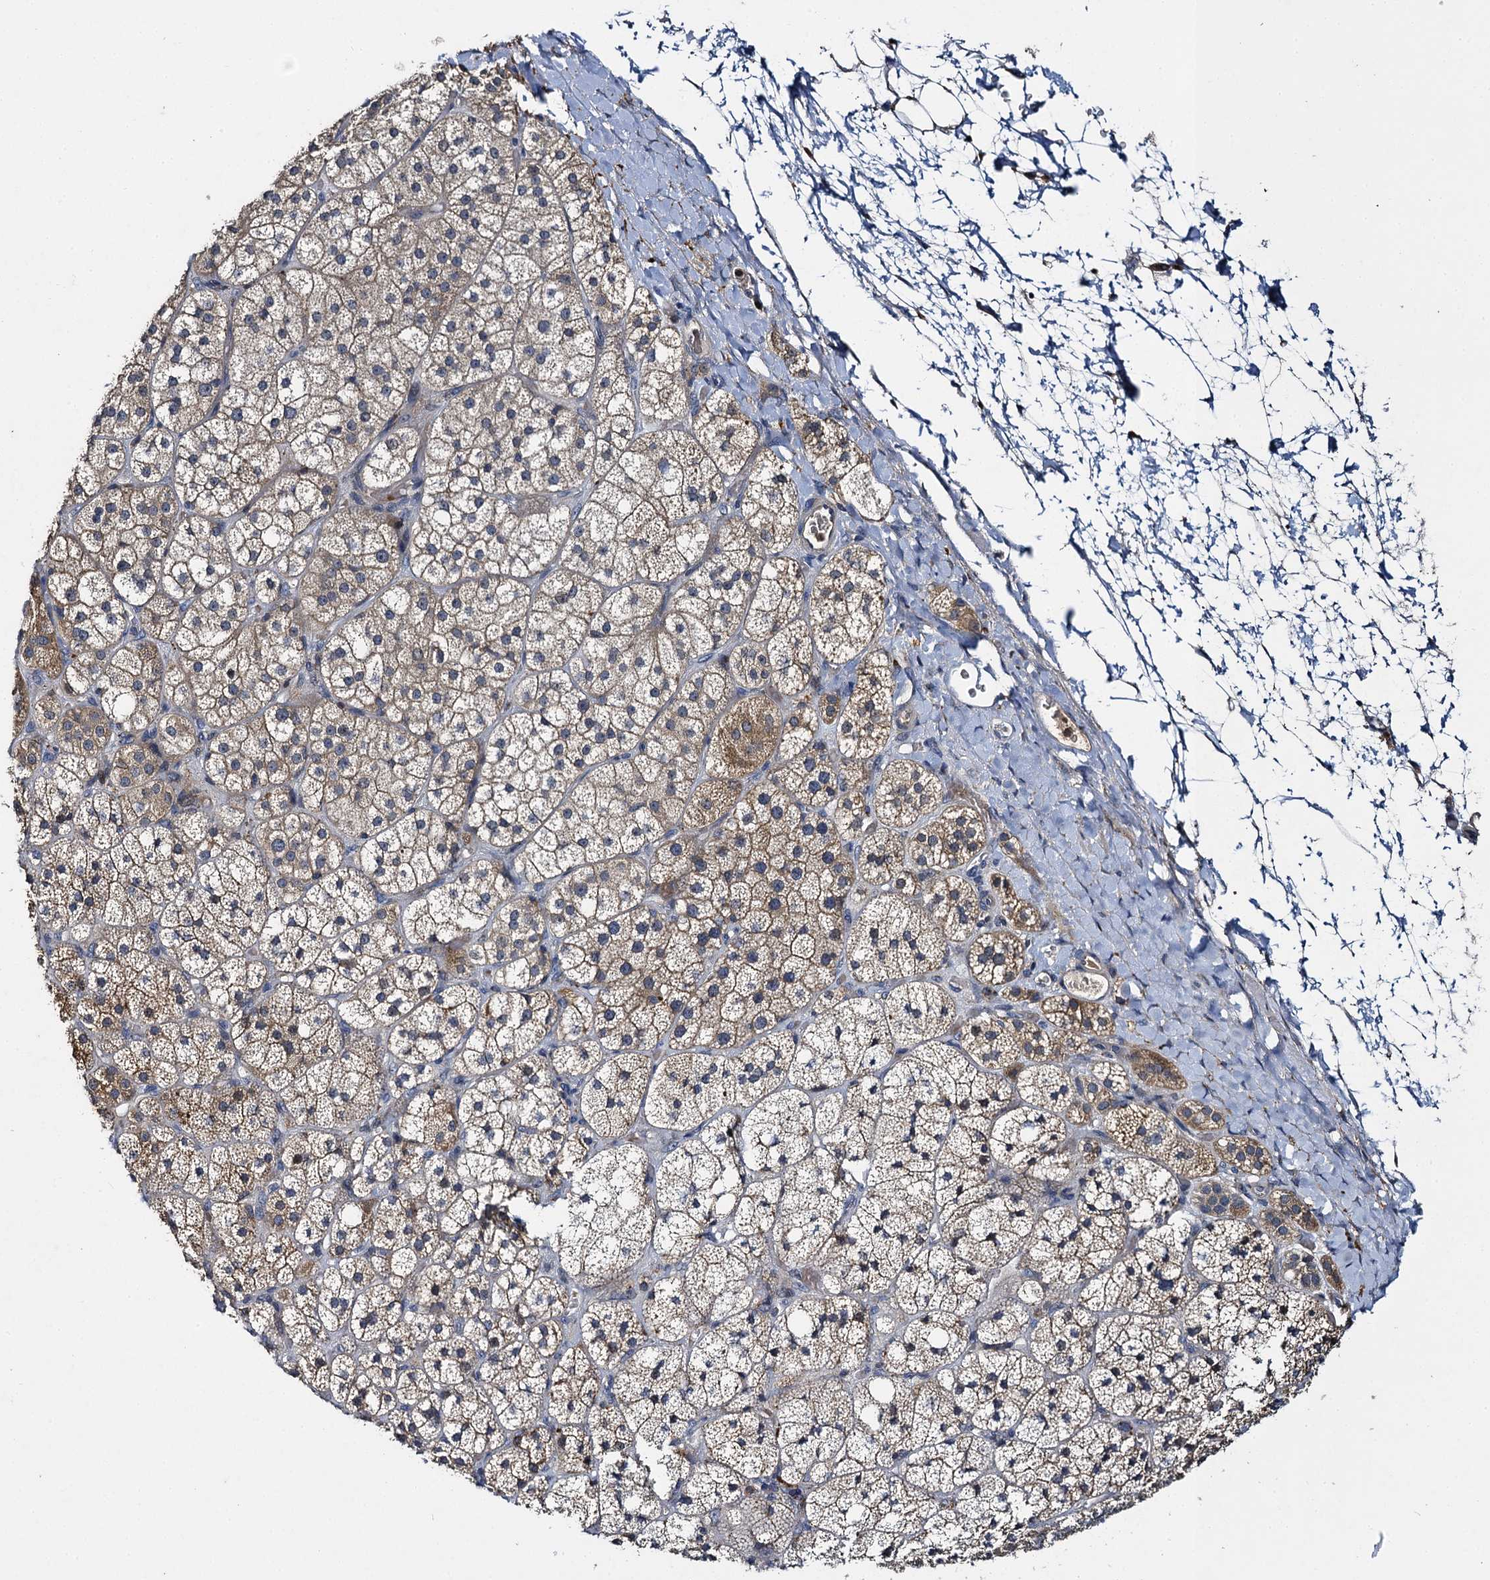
{"staining": {"intensity": "moderate", "quantity": "25%-75%", "location": "cytoplasmic/membranous"}, "tissue": "adrenal gland", "cell_type": "Glandular cells", "image_type": "normal", "snomed": [{"axis": "morphology", "description": "Normal tissue, NOS"}, {"axis": "topography", "description": "Adrenal gland"}], "caption": "Protein analysis of unremarkable adrenal gland demonstrates moderate cytoplasmic/membranous staining in about 25%-75% of glandular cells. The staining was performed using DAB to visualize the protein expression in brown, while the nuclei were stained in blue with hematoxylin (Magnification: 20x).", "gene": "SLC11A2", "patient": {"sex": "male", "age": 61}}